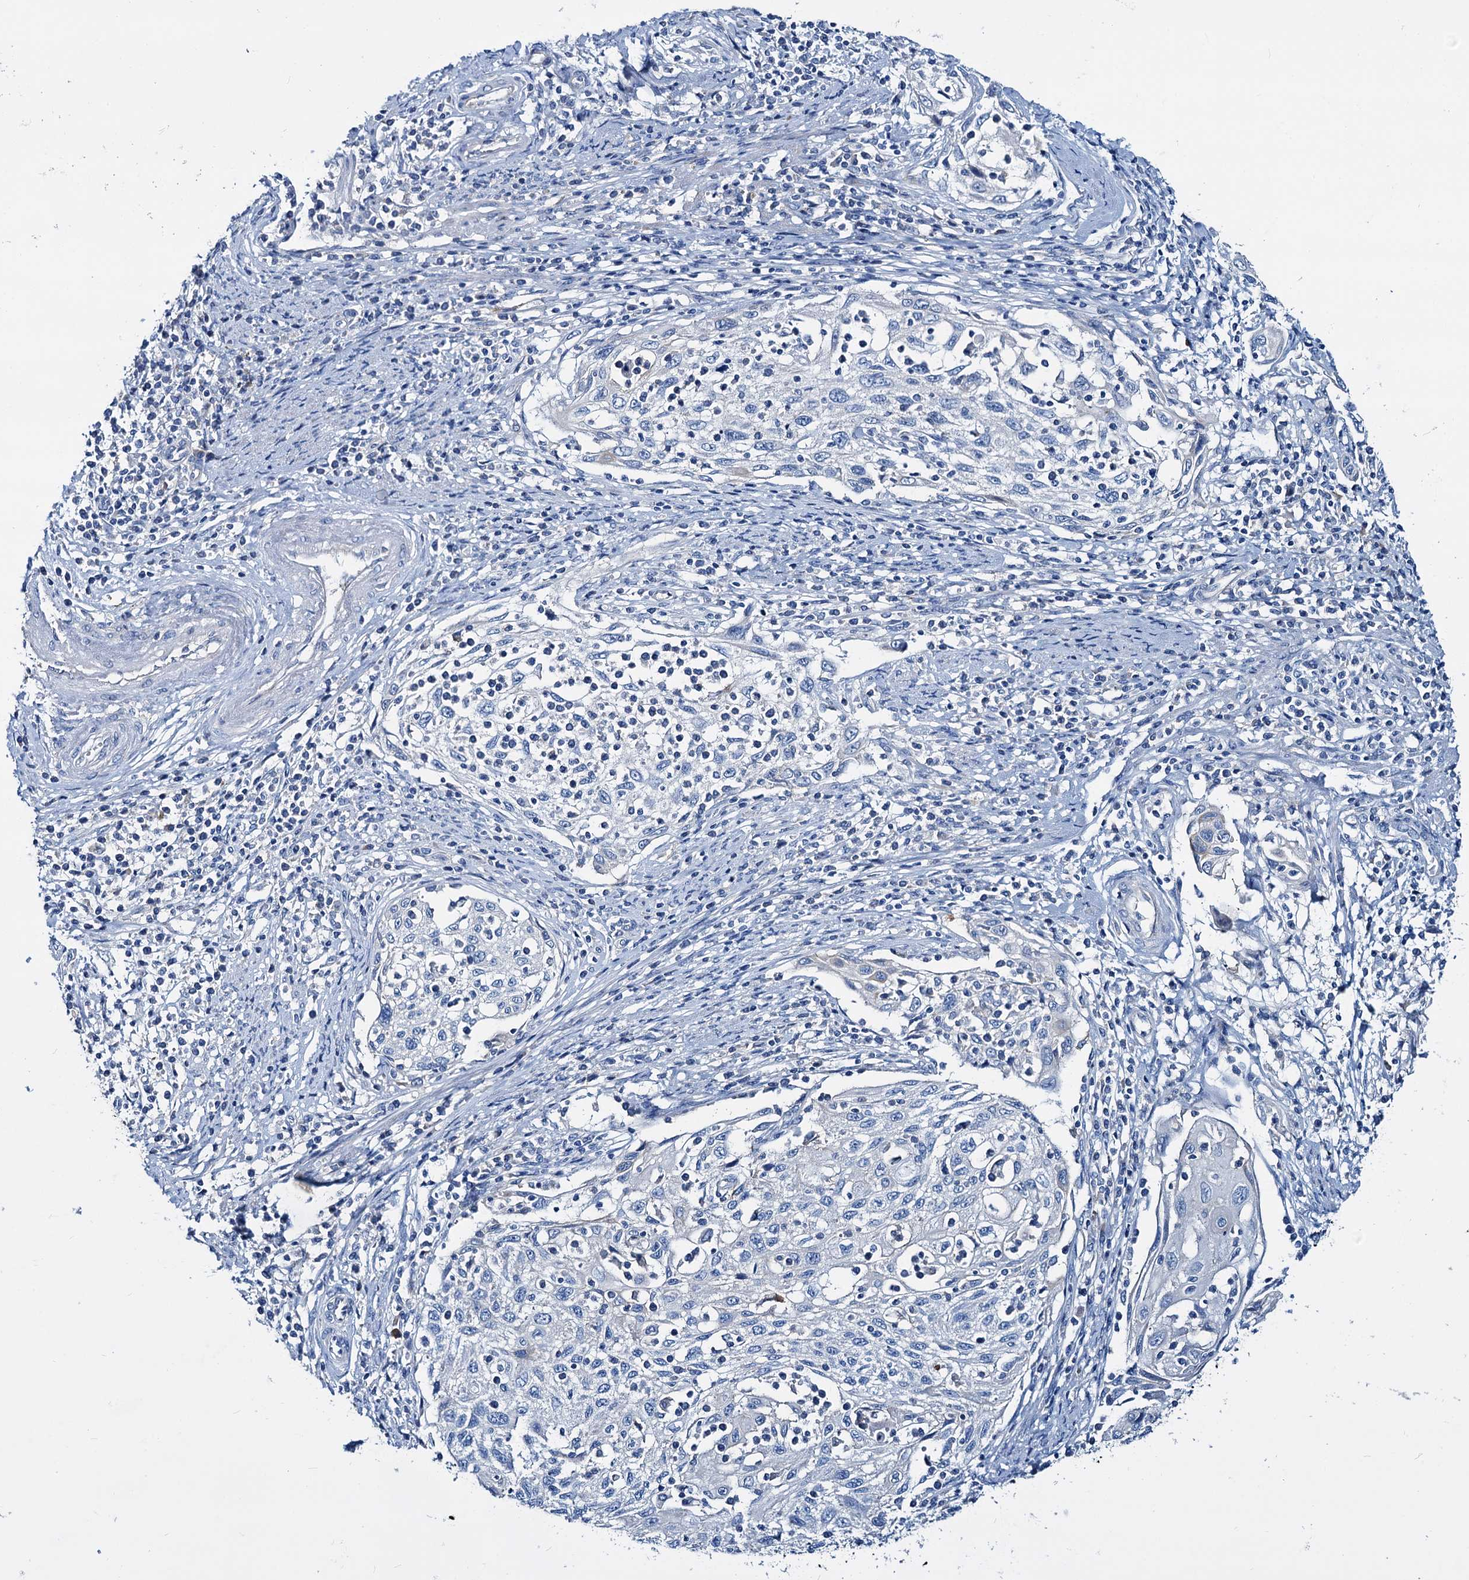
{"staining": {"intensity": "negative", "quantity": "none", "location": "none"}, "tissue": "cervical cancer", "cell_type": "Tumor cells", "image_type": "cancer", "snomed": [{"axis": "morphology", "description": "Squamous cell carcinoma, NOS"}, {"axis": "topography", "description": "Cervix"}], "caption": "This is a micrograph of immunohistochemistry (IHC) staining of cervical cancer, which shows no expression in tumor cells. Nuclei are stained in blue.", "gene": "DYDC2", "patient": {"sex": "female", "age": 70}}